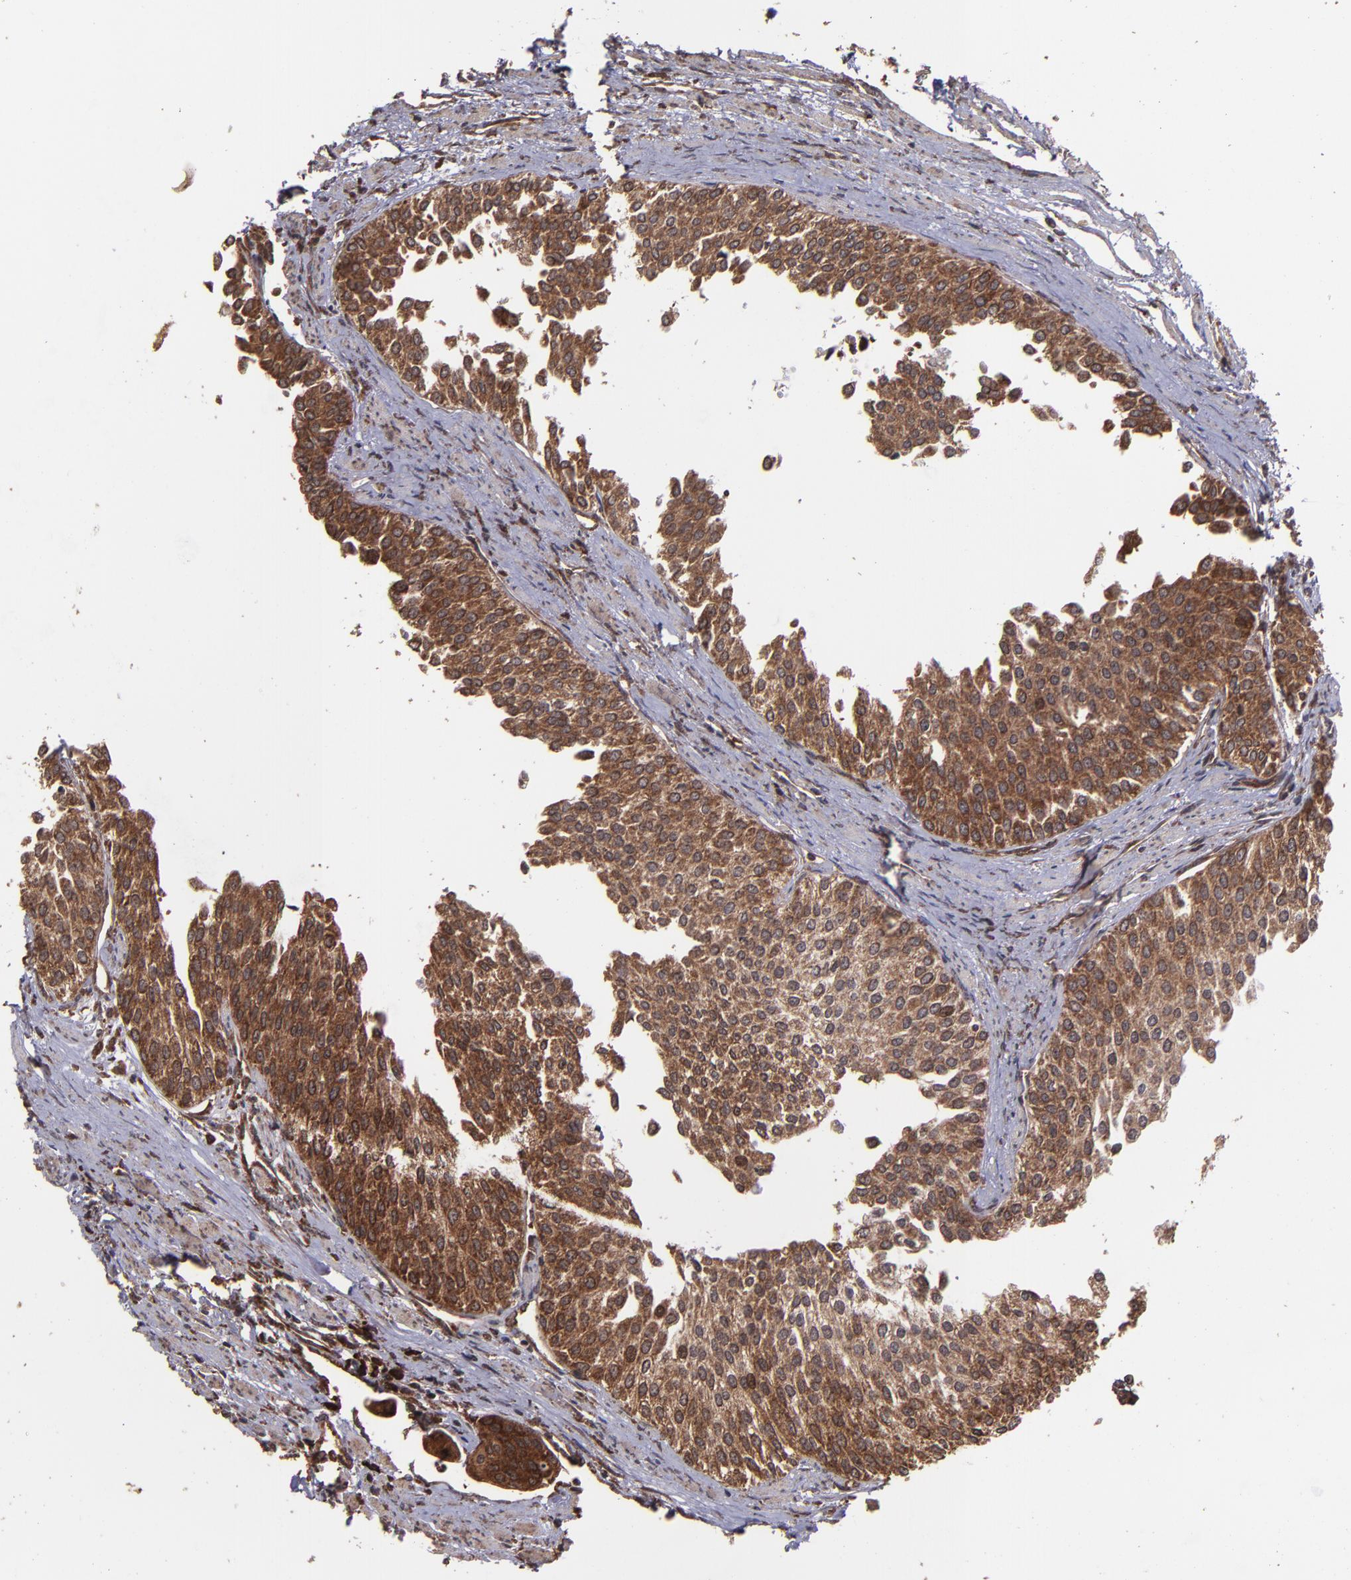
{"staining": {"intensity": "strong", "quantity": ">75%", "location": "cytoplasmic/membranous,nuclear"}, "tissue": "urothelial cancer", "cell_type": "Tumor cells", "image_type": "cancer", "snomed": [{"axis": "morphology", "description": "Urothelial carcinoma, Low grade"}, {"axis": "topography", "description": "Urinary bladder"}], "caption": "The immunohistochemical stain shows strong cytoplasmic/membranous and nuclear staining in tumor cells of urothelial carcinoma (low-grade) tissue. (Brightfield microscopy of DAB IHC at high magnification).", "gene": "EIF4ENIF1", "patient": {"sex": "female", "age": 73}}